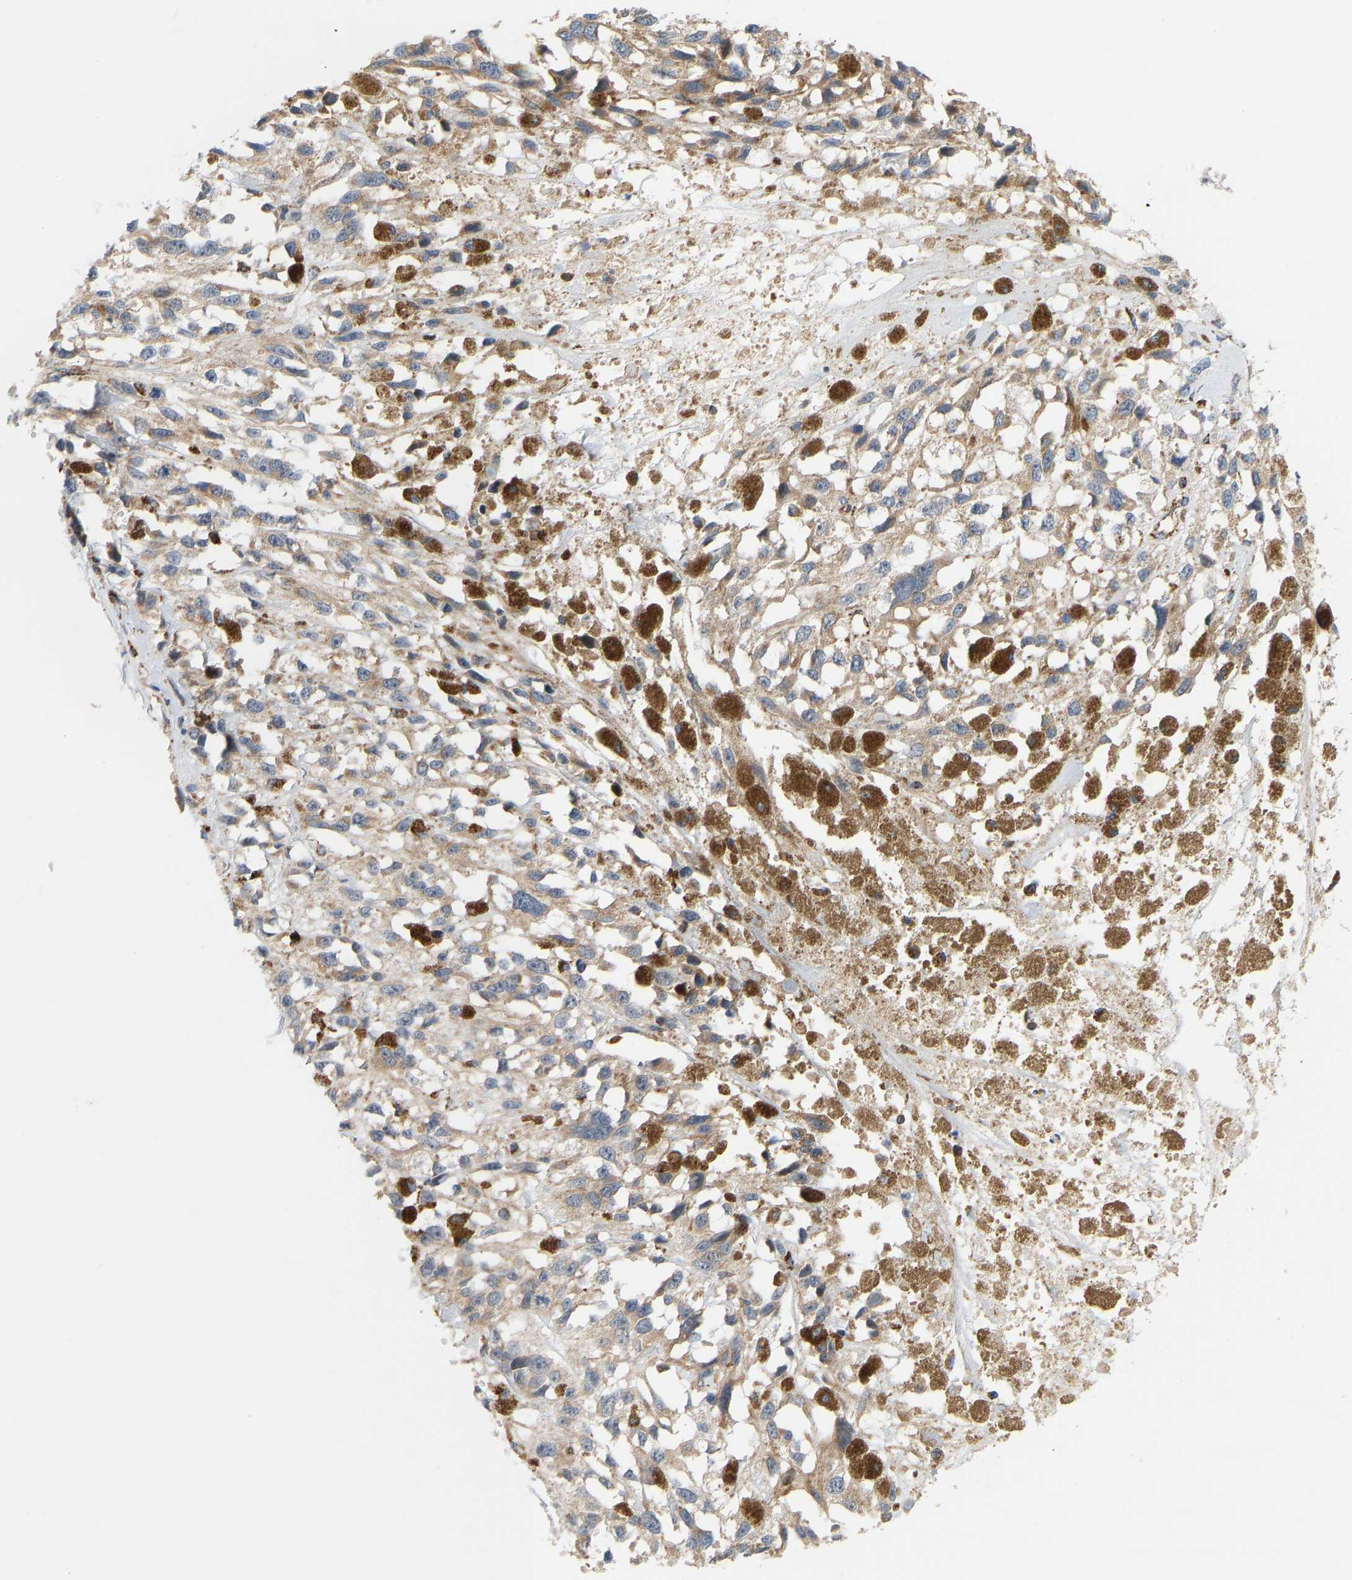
{"staining": {"intensity": "moderate", "quantity": "25%-75%", "location": "cytoplasmic/membranous"}, "tissue": "melanoma", "cell_type": "Tumor cells", "image_type": "cancer", "snomed": [{"axis": "morphology", "description": "Malignant melanoma, Metastatic site"}, {"axis": "topography", "description": "Lymph node"}], "caption": "Melanoma was stained to show a protein in brown. There is medium levels of moderate cytoplasmic/membranous staining in approximately 25%-75% of tumor cells.", "gene": "GPSM2", "patient": {"sex": "male", "age": 59}}